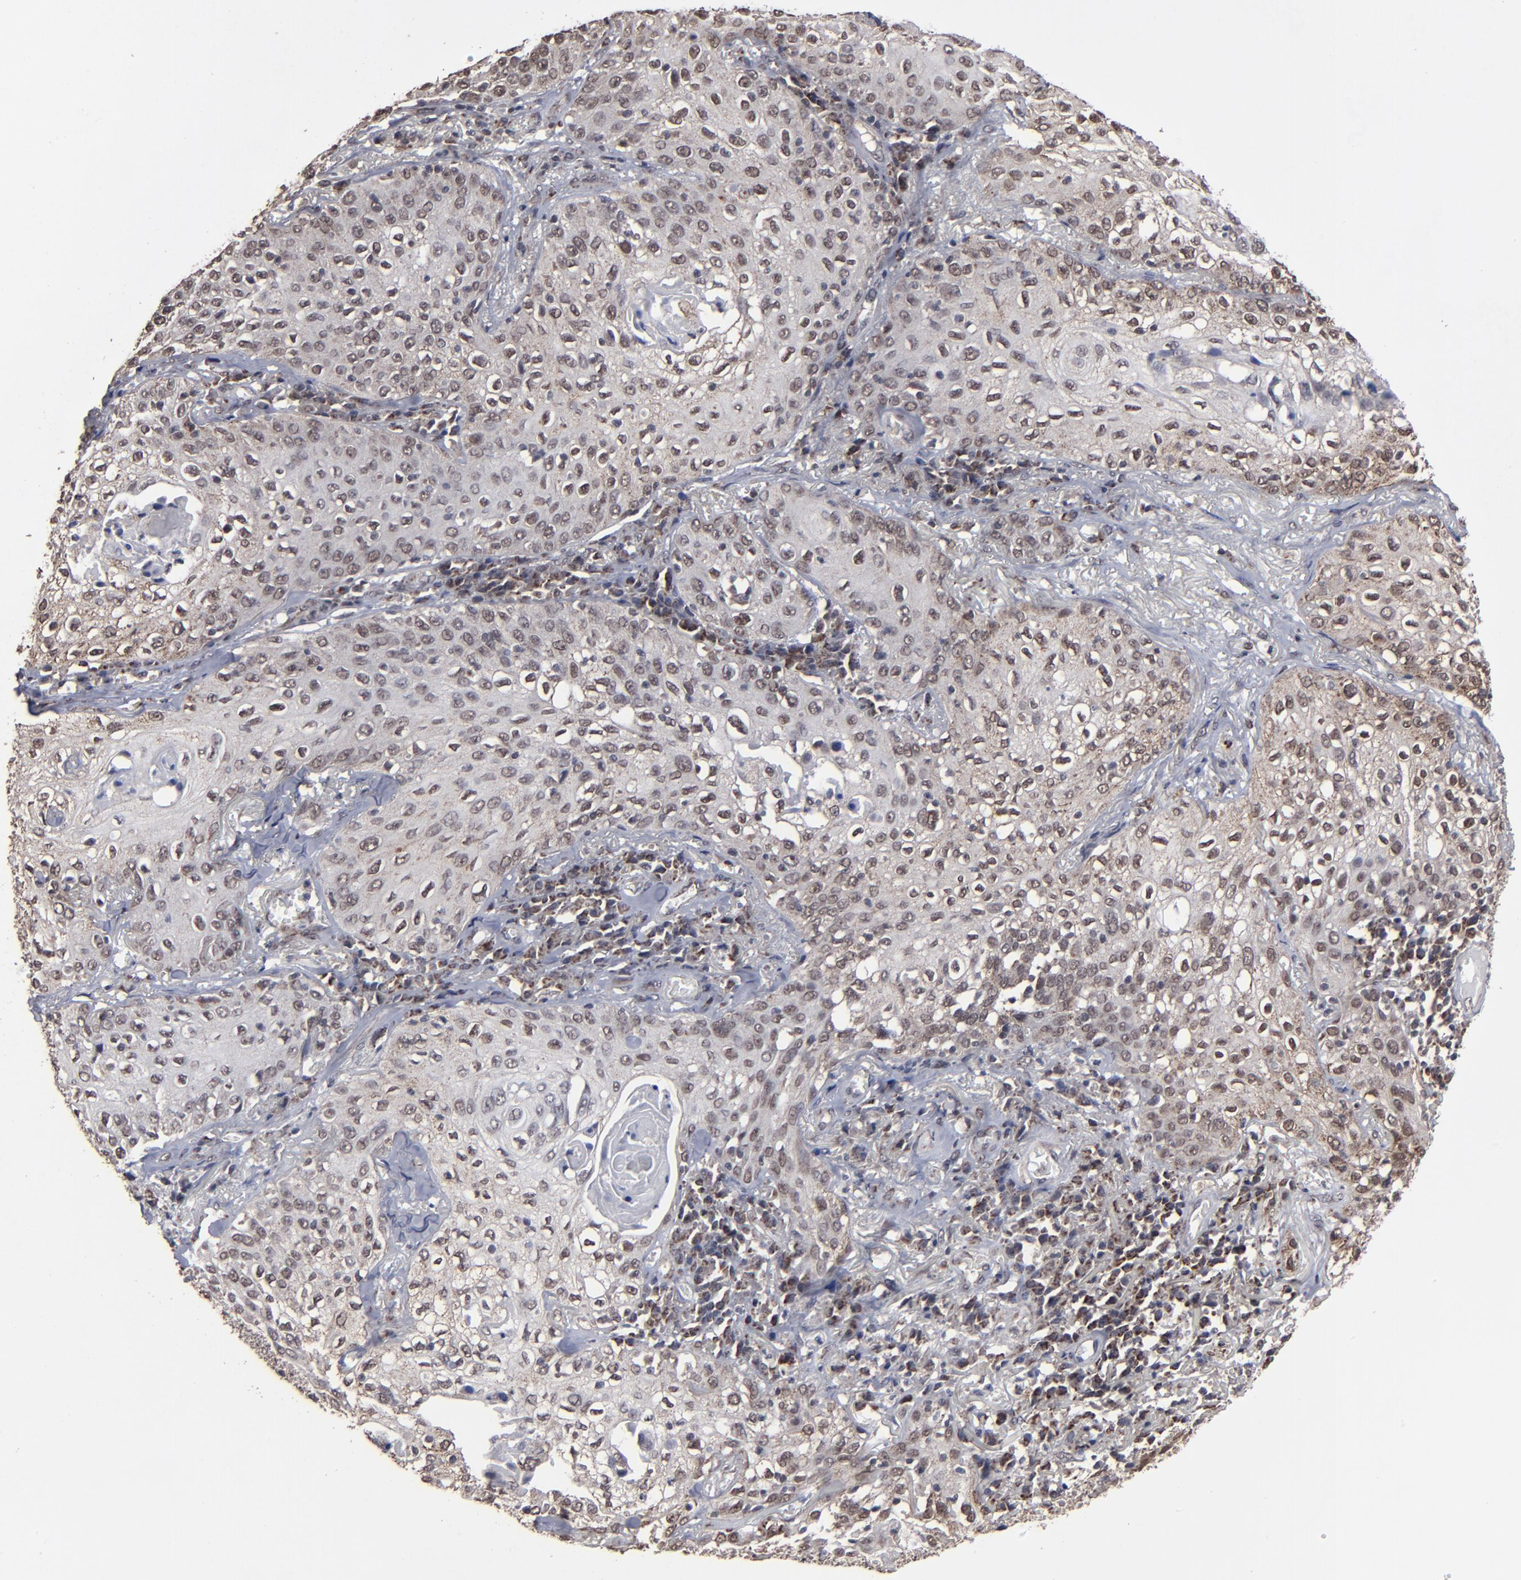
{"staining": {"intensity": "weak", "quantity": ">75%", "location": "nuclear"}, "tissue": "skin cancer", "cell_type": "Tumor cells", "image_type": "cancer", "snomed": [{"axis": "morphology", "description": "Squamous cell carcinoma, NOS"}, {"axis": "topography", "description": "Skin"}], "caption": "This is an image of IHC staining of skin cancer, which shows weak staining in the nuclear of tumor cells.", "gene": "BNIP3", "patient": {"sex": "male", "age": 65}}